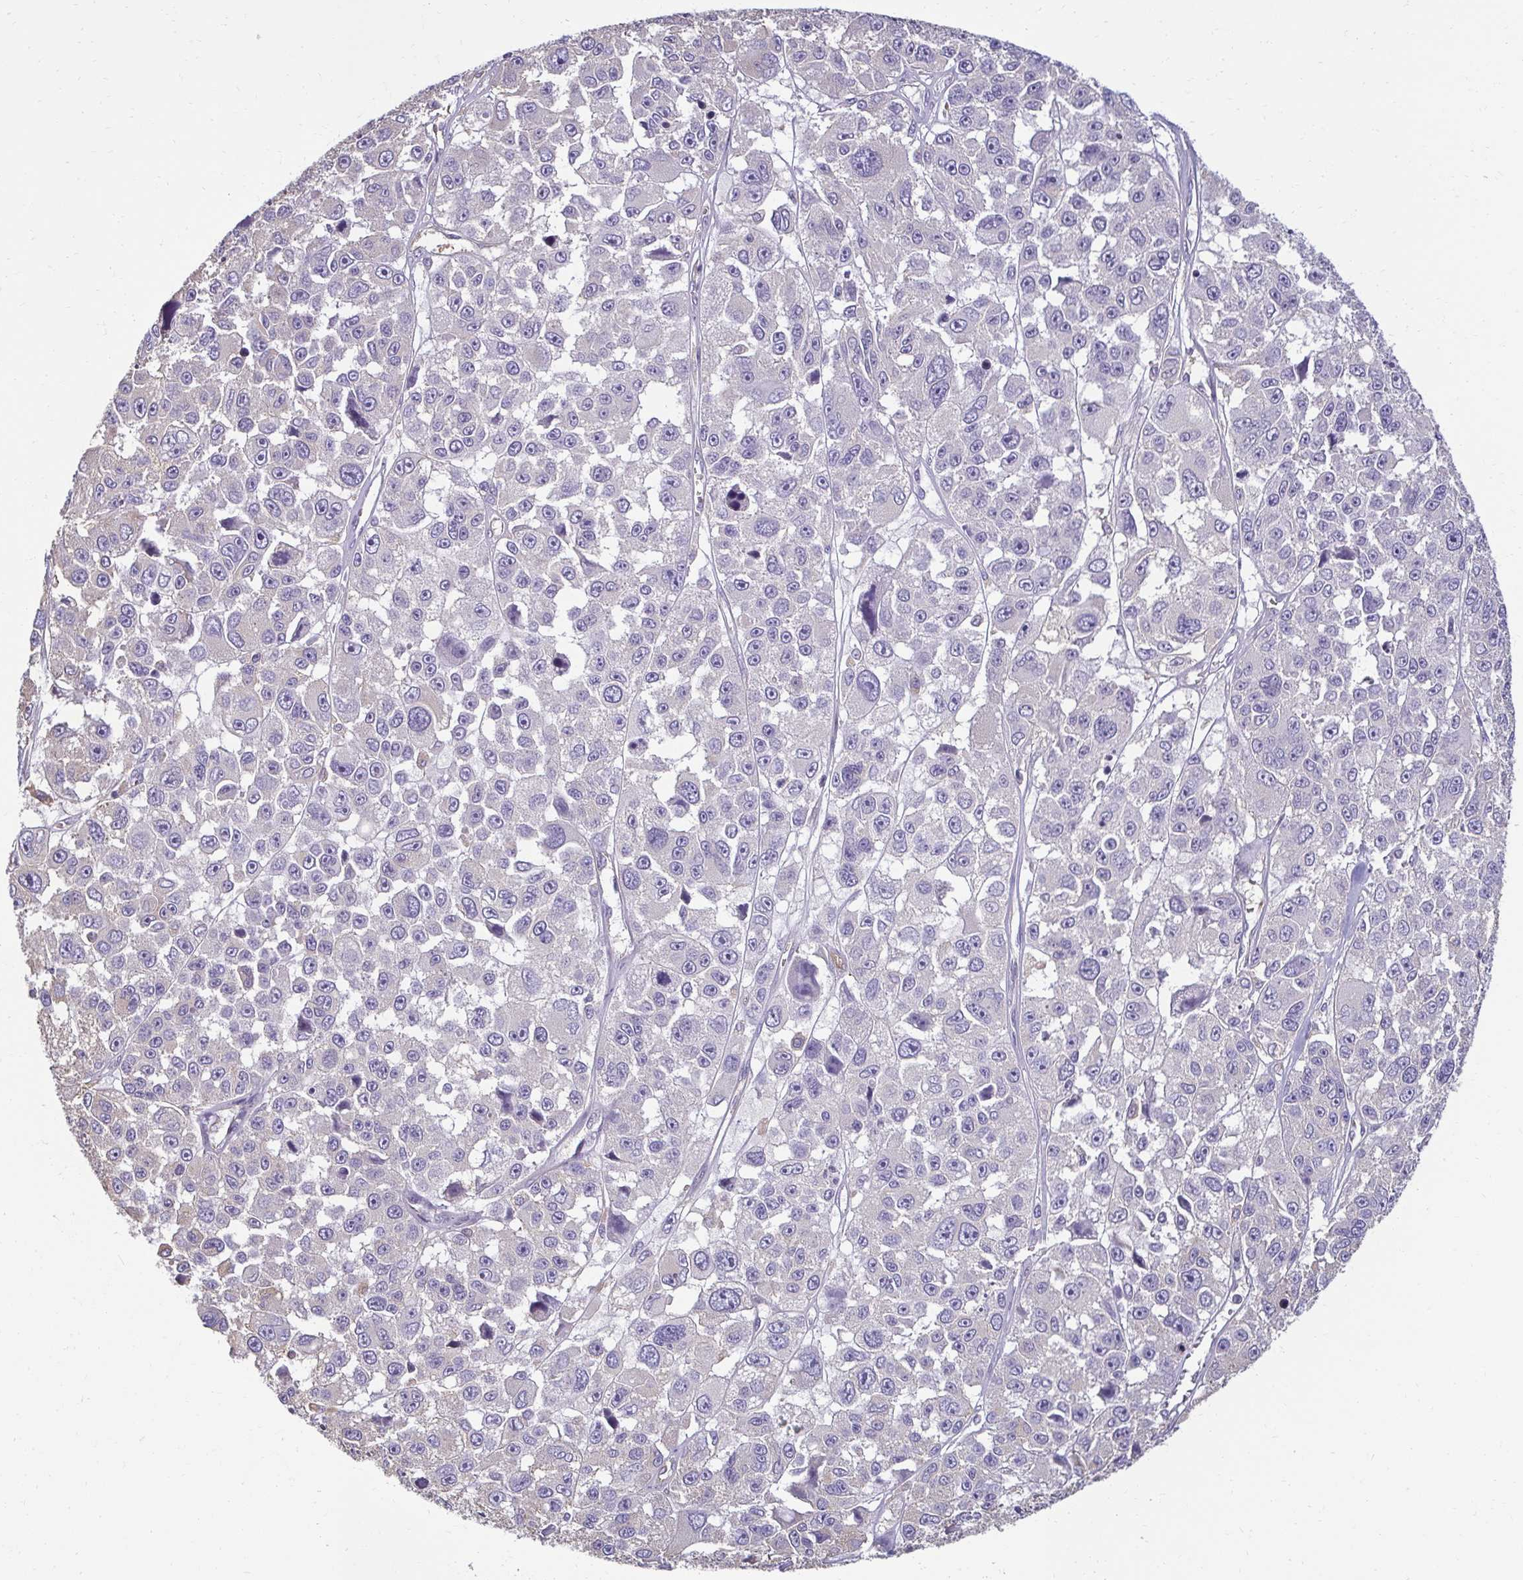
{"staining": {"intensity": "negative", "quantity": "none", "location": "none"}, "tissue": "melanoma", "cell_type": "Tumor cells", "image_type": "cancer", "snomed": [{"axis": "morphology", "description": "Malignant melanoma, NOS"}, {"axis": "topography", "description": "Skin"}], "caption": "Melanoma stained for a protein using IHC displays no positivity tumor cells.", "gene": "PDE2A", "patient": {"sex": "female", "age": 66}}